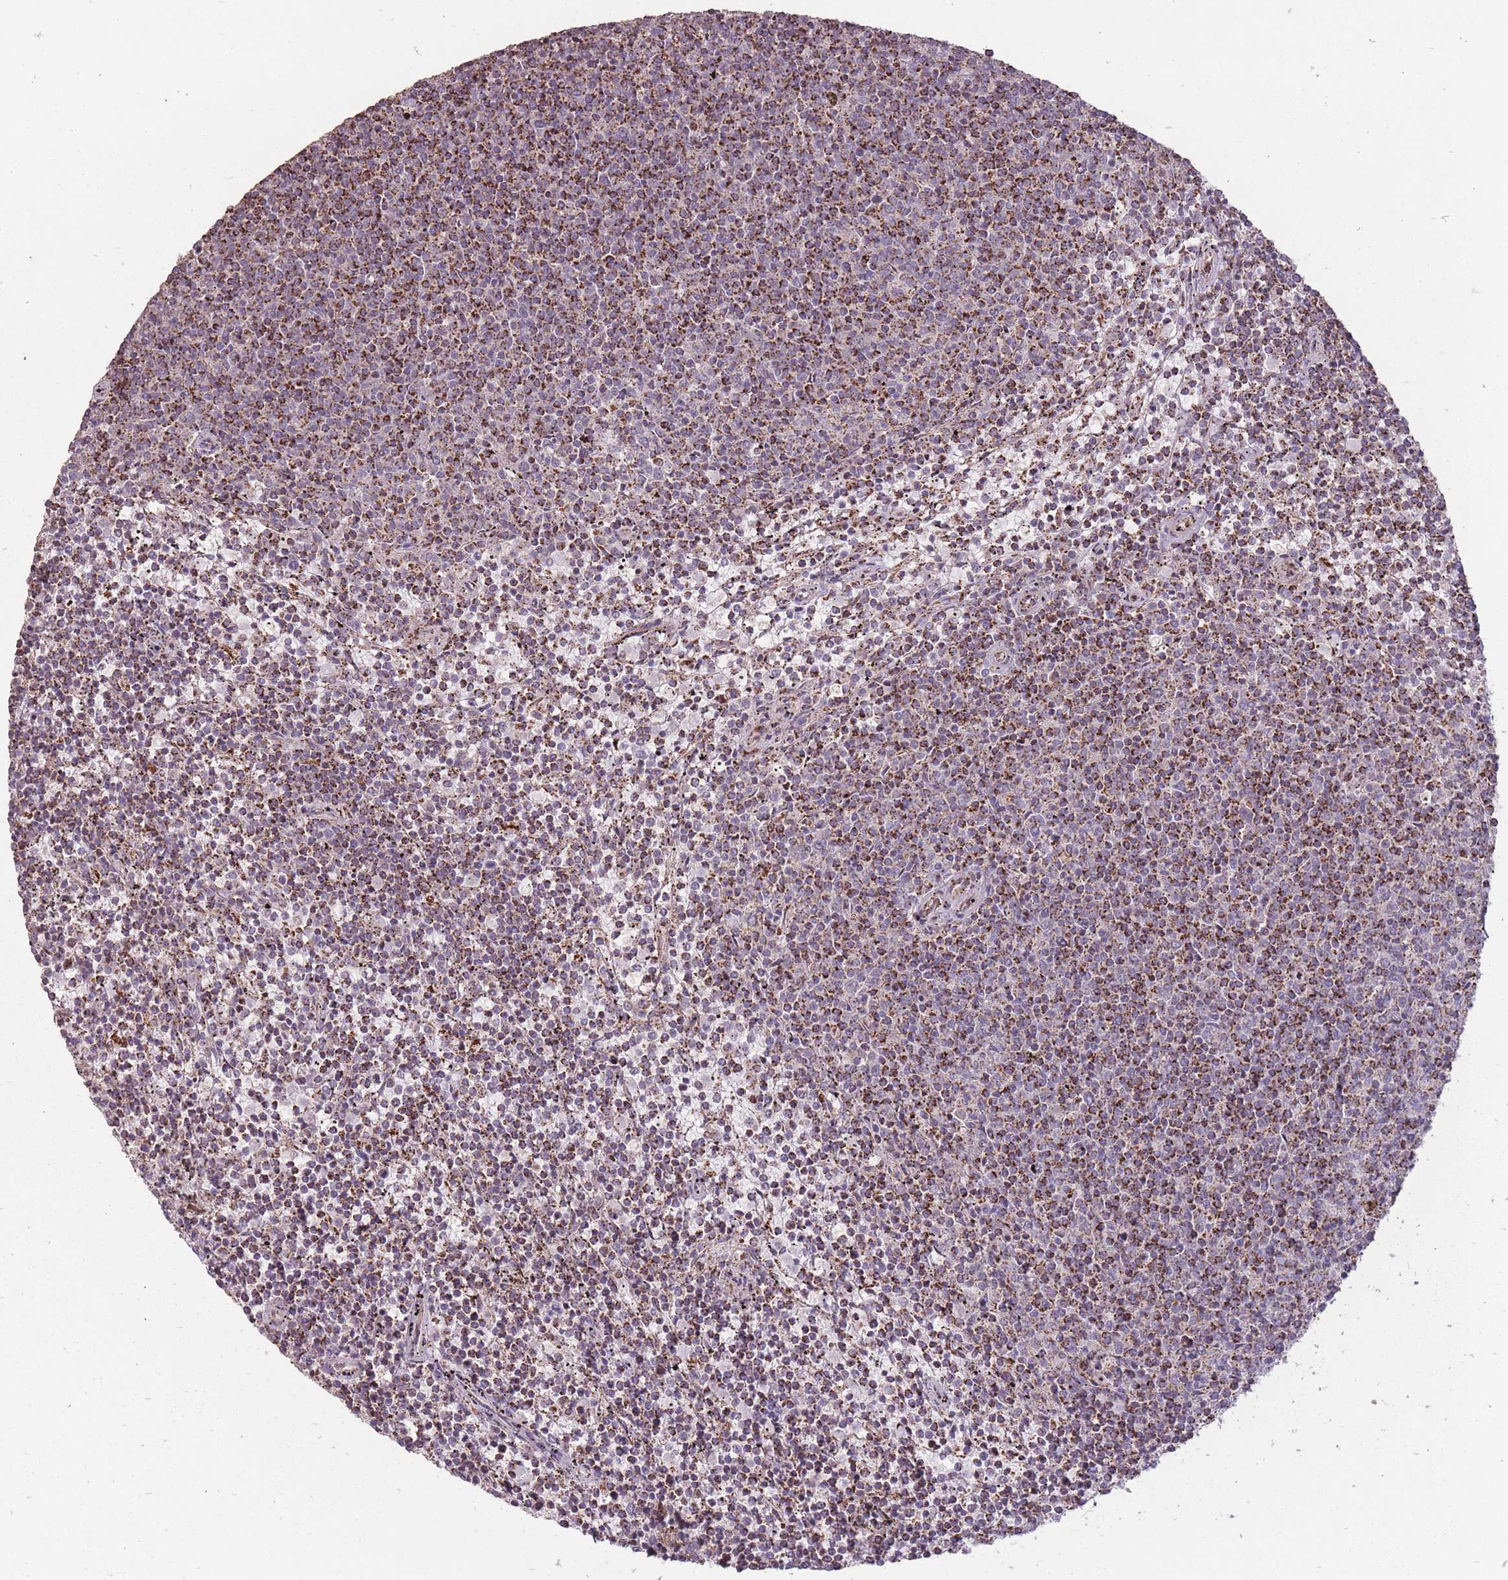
{"staining": {"intensity": "strong", "quantity": ">75%", "location": "cytoplasmic/membranous"}, "tissue": "lymphoma", "cell_type": "Tumor cells", "image_type": "cancer", "snomed": [{"axis": "morphology", "description": "Malignant lymphoma, non-Hodgkin's type, Low grade"}, {"axis": "topography", "description": "Spleen"}], "caption": "There is high levels of strong cytoplasmic/membranous positivity in tumor cells of lymphoma, as demonstrated by immunohistochemical staining (brown color).", "gene": "CNOT8", "patient": {"sex": "female", "age": 50}}